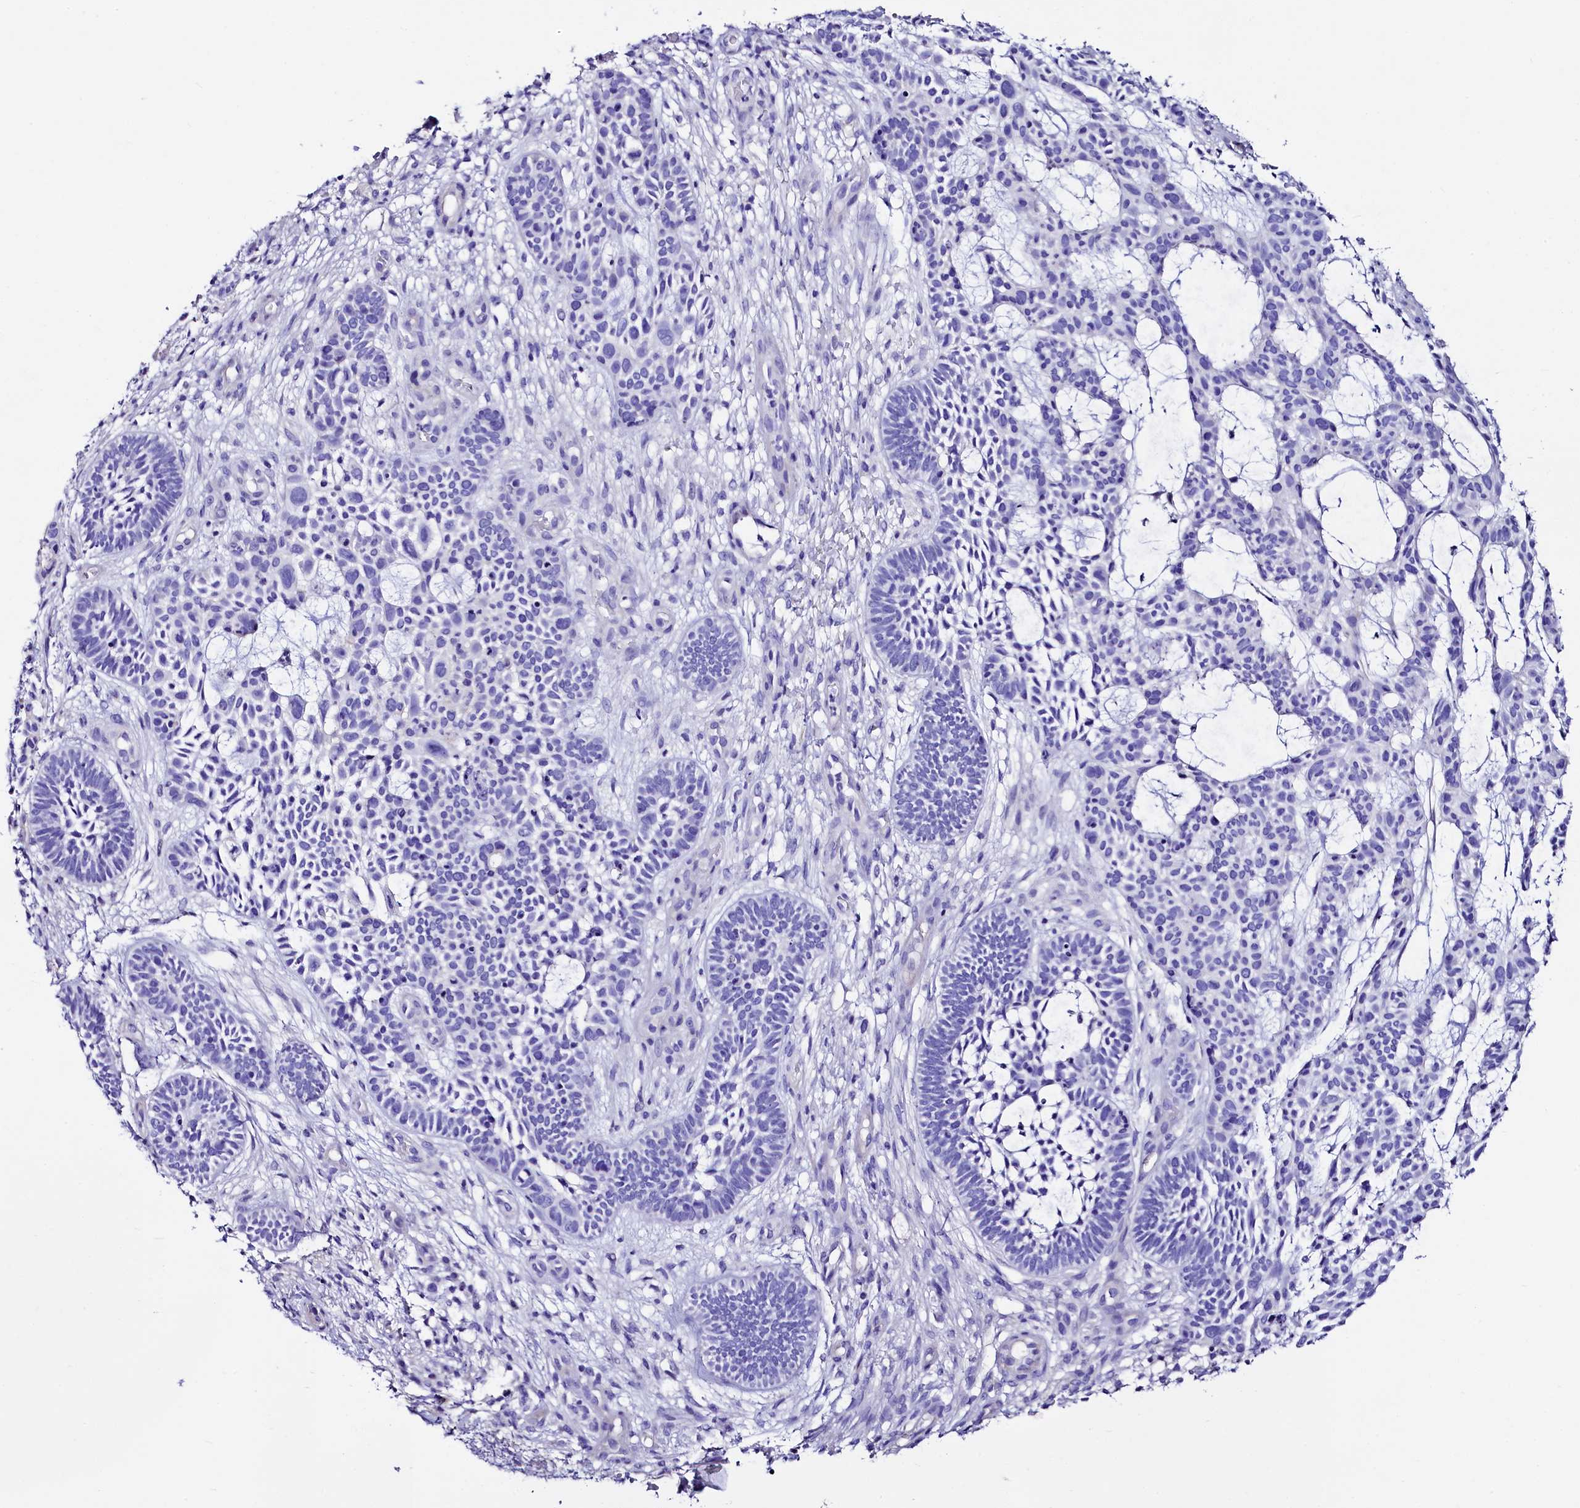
{"staining": {"intensity": "negative", "quantity": "none", "location": "none"}, "tissue": "skin cancer", "cell_type": "Tumor cells", "image_type": "cancer", "snomed": [{"axis": "morphology", "description": "Basal cell carcinoma"}, {"axis": "topography", "description": "Skin"}], "caption": "Basal cell carcinoma (skin) was stained to show a protein in brown. There is no significant expression in tumor cells.", "gene": "RBP3", "patient": {"sex": "male", "age": 89}}